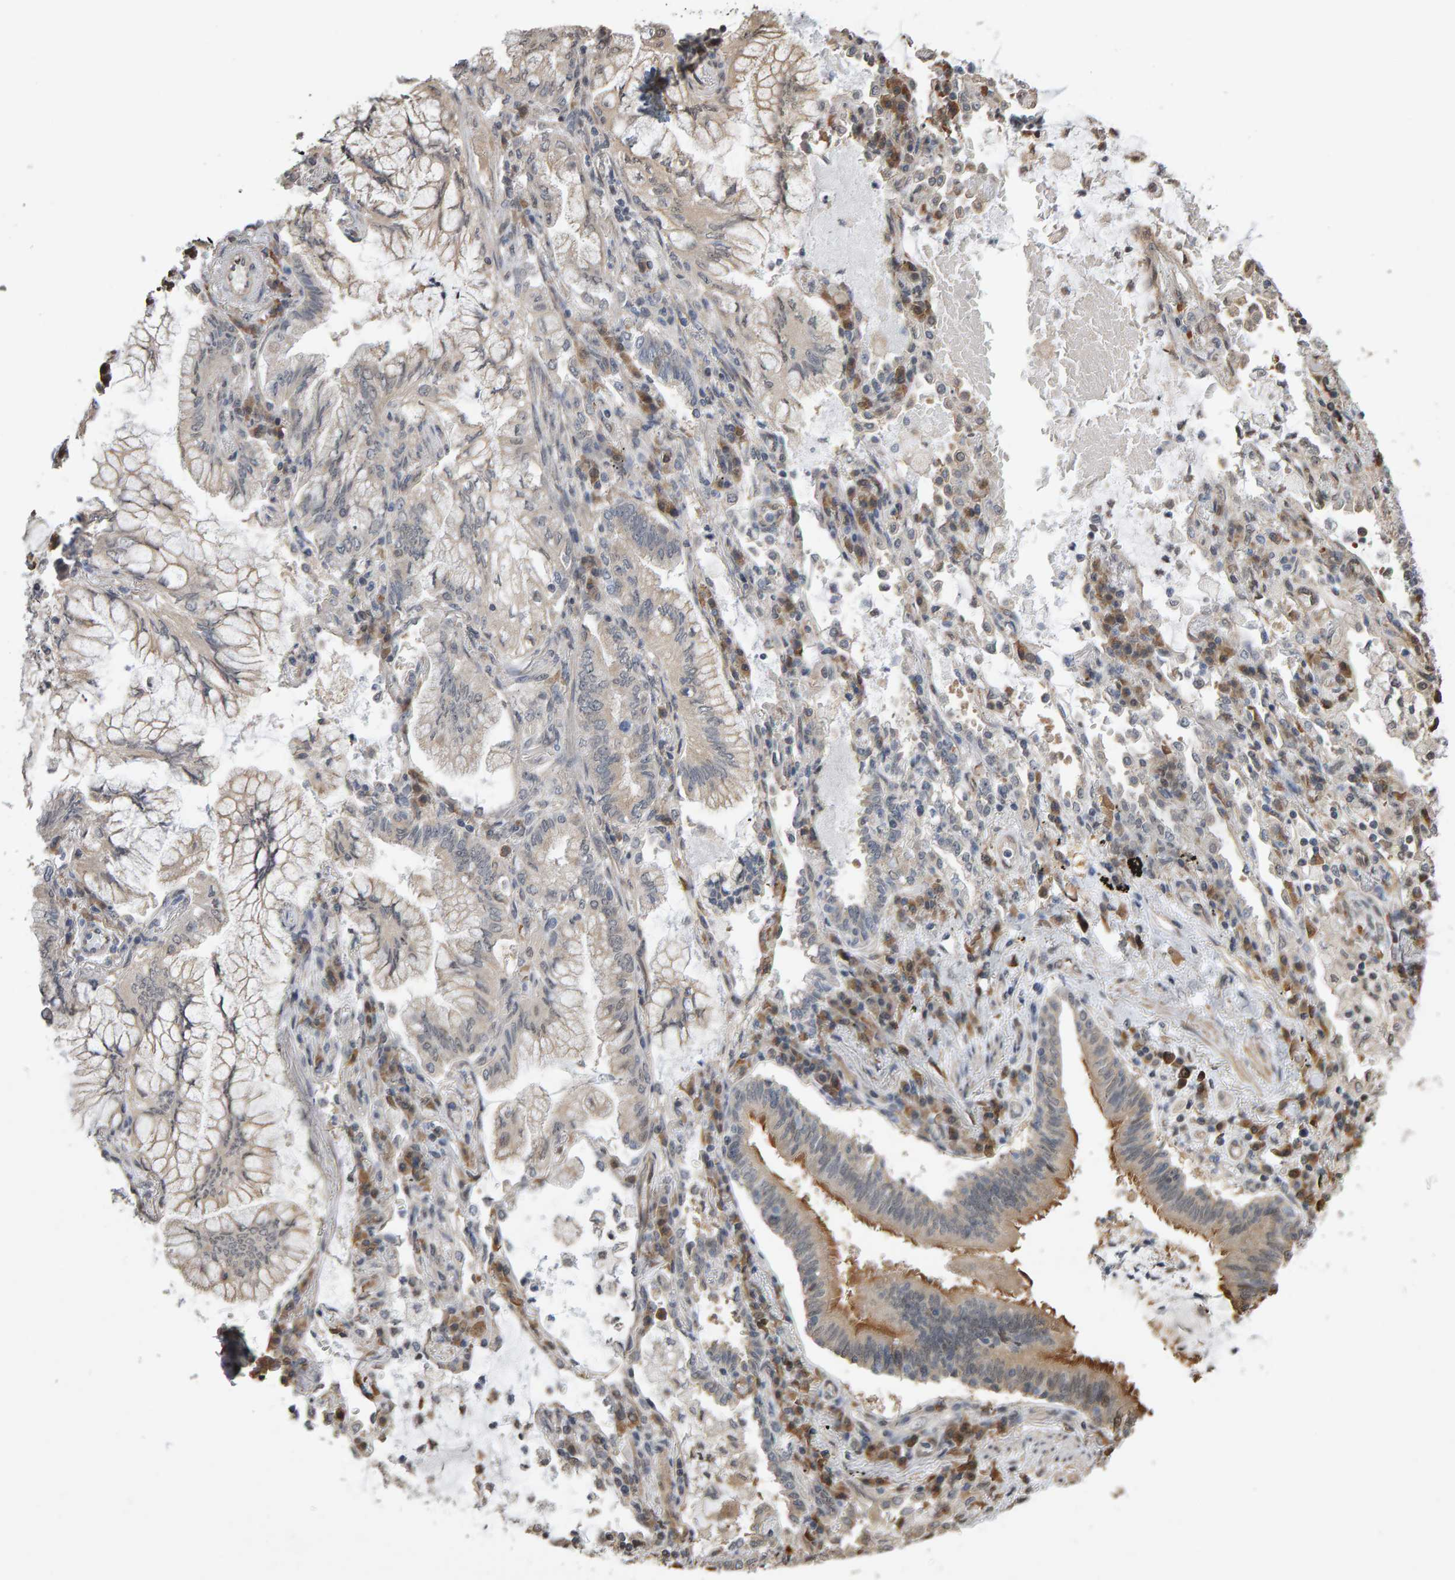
{"staining": {"intensity": "weak", "quantity": "<25%", "location": "cytoplasmic/membranous"}, "tissue": "lung cancer", "cell_type": "Tumor cells", "image_type": "cancer", "snomed": [{"axis": "morphology", "description": "Adenocarcinoma, NOS"}, {"axis": "topography", "description": "Lung"}], "caption": "This is an immunohistochemistry photomicrograph of human adenocarcinoma (lung). There is no positivity in tumor cells.", "gene": "COASY", "patient": {"sex": "female", "age": 70}}